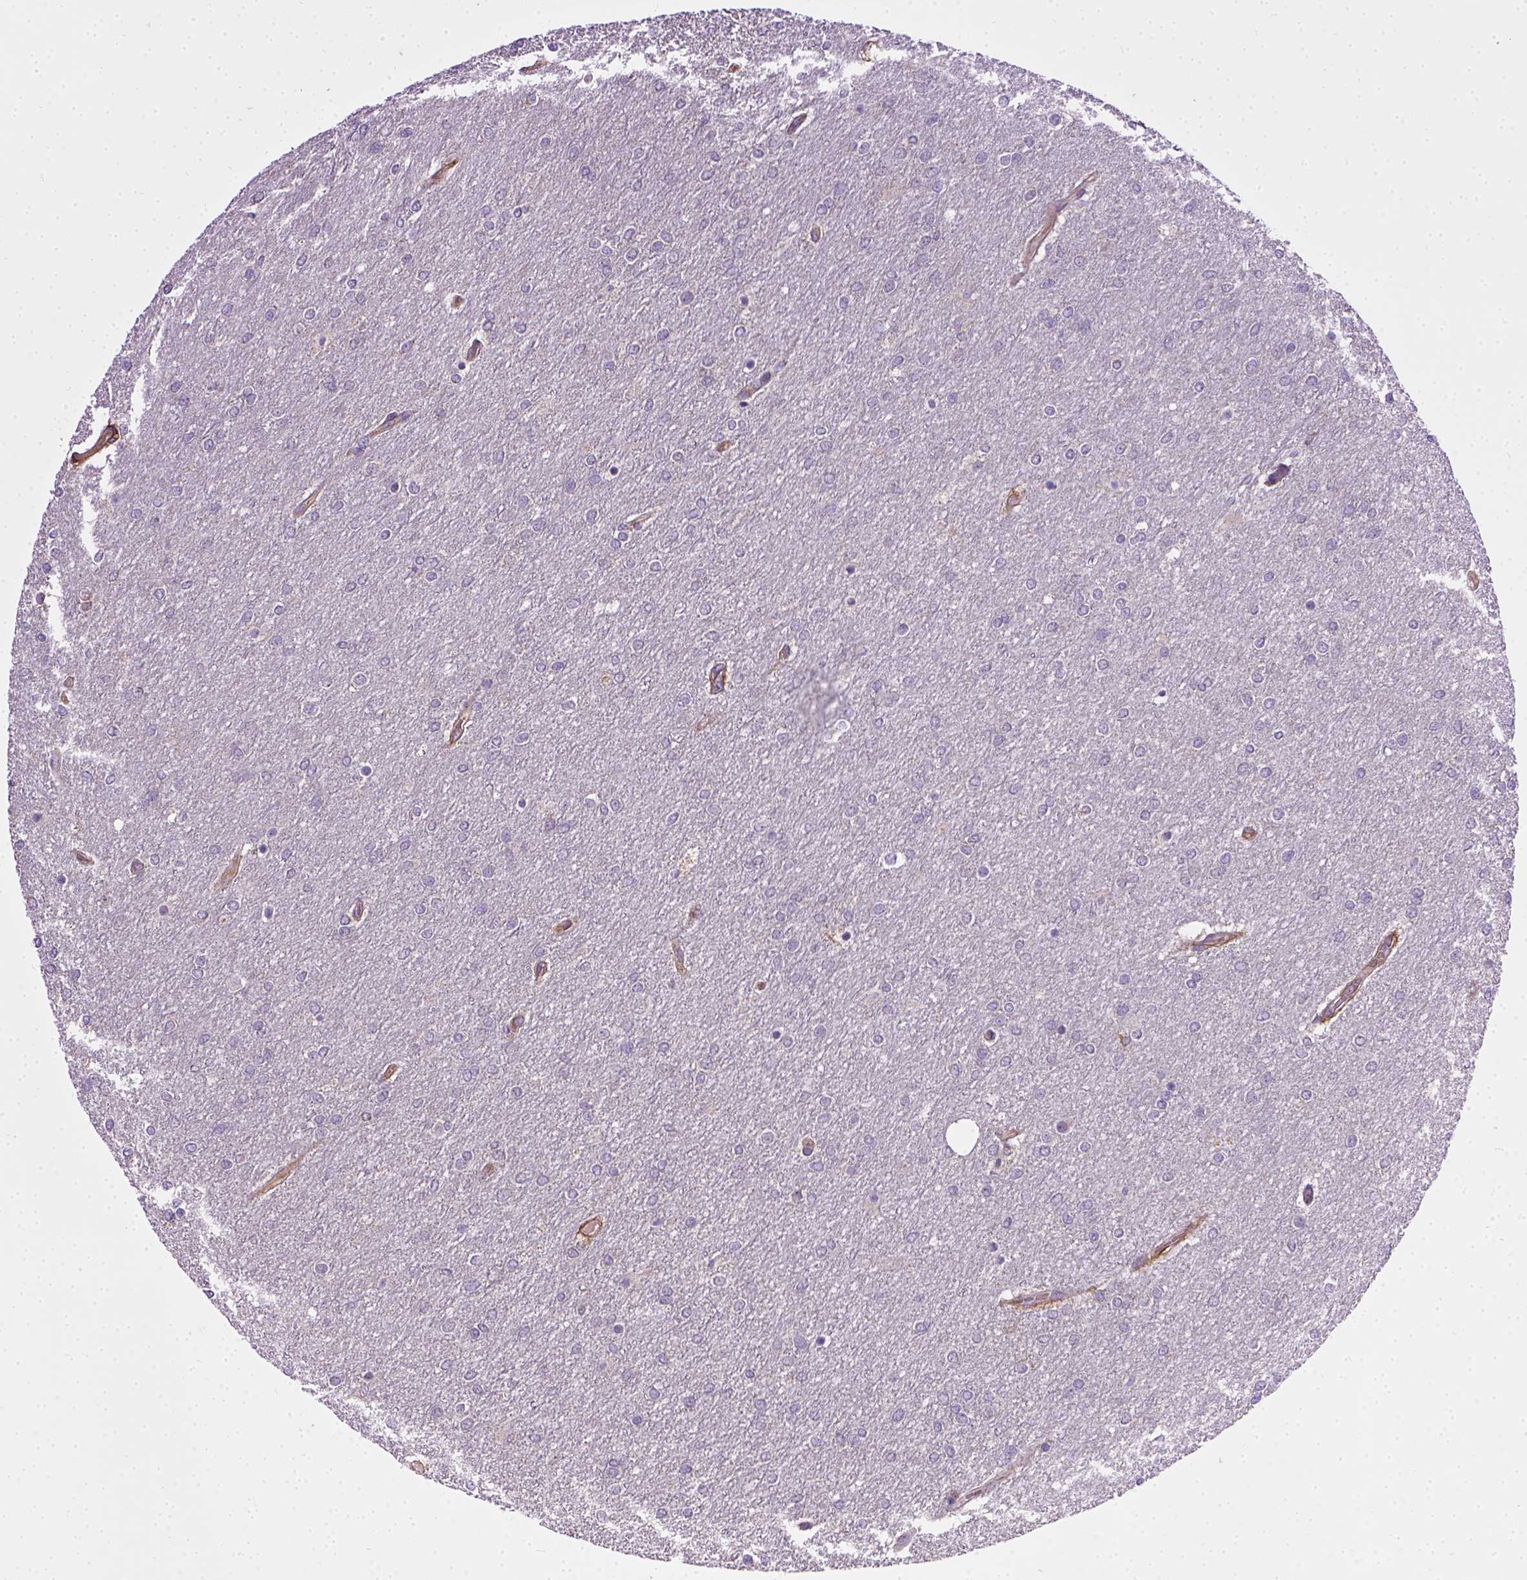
{"staining": {"intensity": "negative", "quantity": "none", "location": "none"}, "tissue": "glioma", "cell_type": "Tumor cells", "image_type": "cancer", "snomed": [{"axis": "morphology", "description": "Glioma, malignant, High grade"}, {"axis": "topography", "description": "Brain"}], "caption": "IHC photomicrograph of neoplastic tissue: human glioma stained with DAB shows no significant protein expression in tumor cells.", "gene": "ENG", "patient": {"sex": "female", "age": 61}}